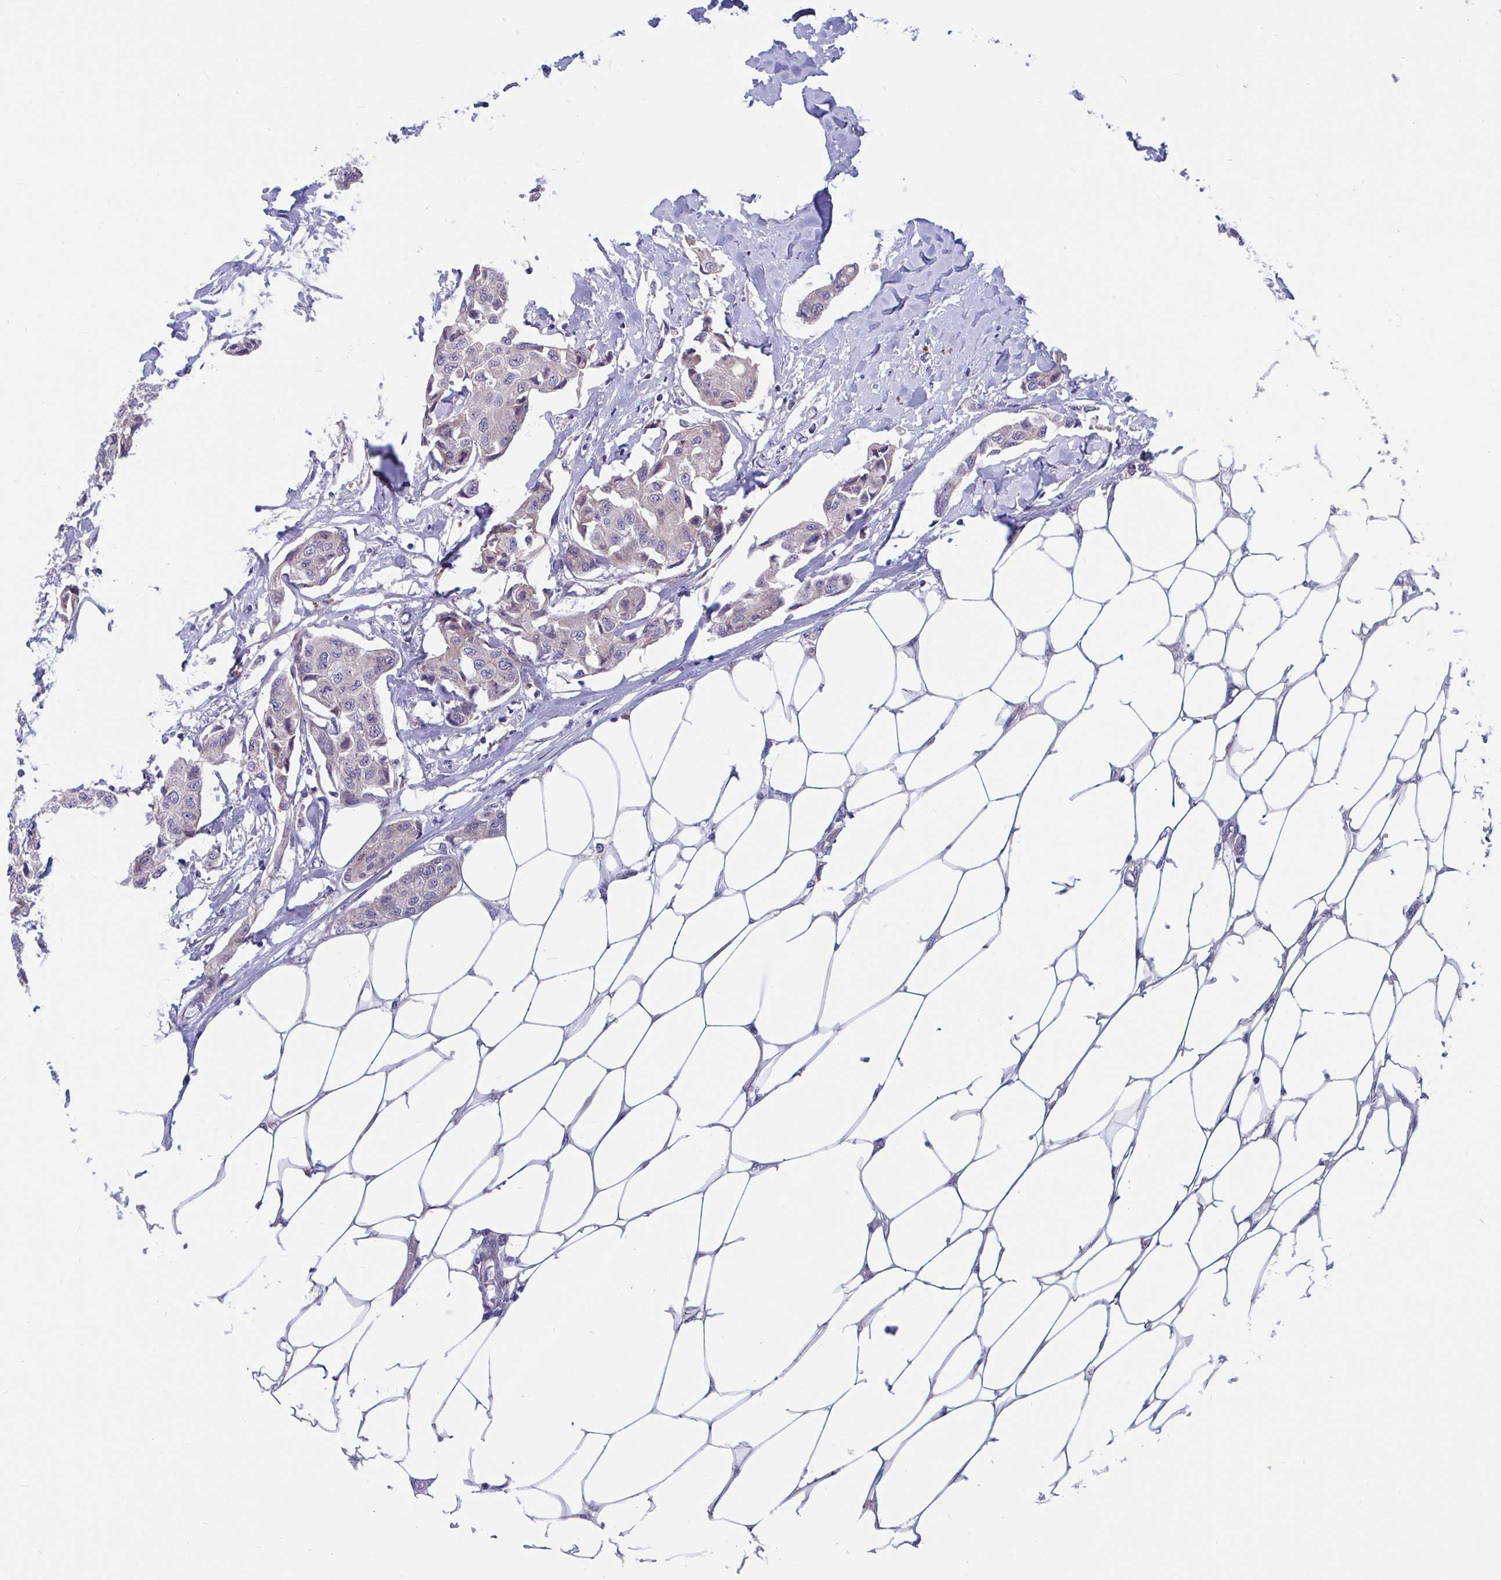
{"staining": {"intensity": "negative", "quantity": "none", "location": "none"}, "tissue": "breast cancer", "cell_type": "Tumor cells", "image_type": "cancer", "snomed": [{"axis": "morphology", "description": "Duct carcinoma"}, {"axis": "topography", "description": "Breast"}, {"axis": "topography", "description": "Lymph node"}], "caption": "This is a micrograph of immunohistochemistry (IHC) staining of breast cancer, which shows no positivity in tumor cells.", "gene": "WBP1", "patient": {"sex": "female", "age": 80}}